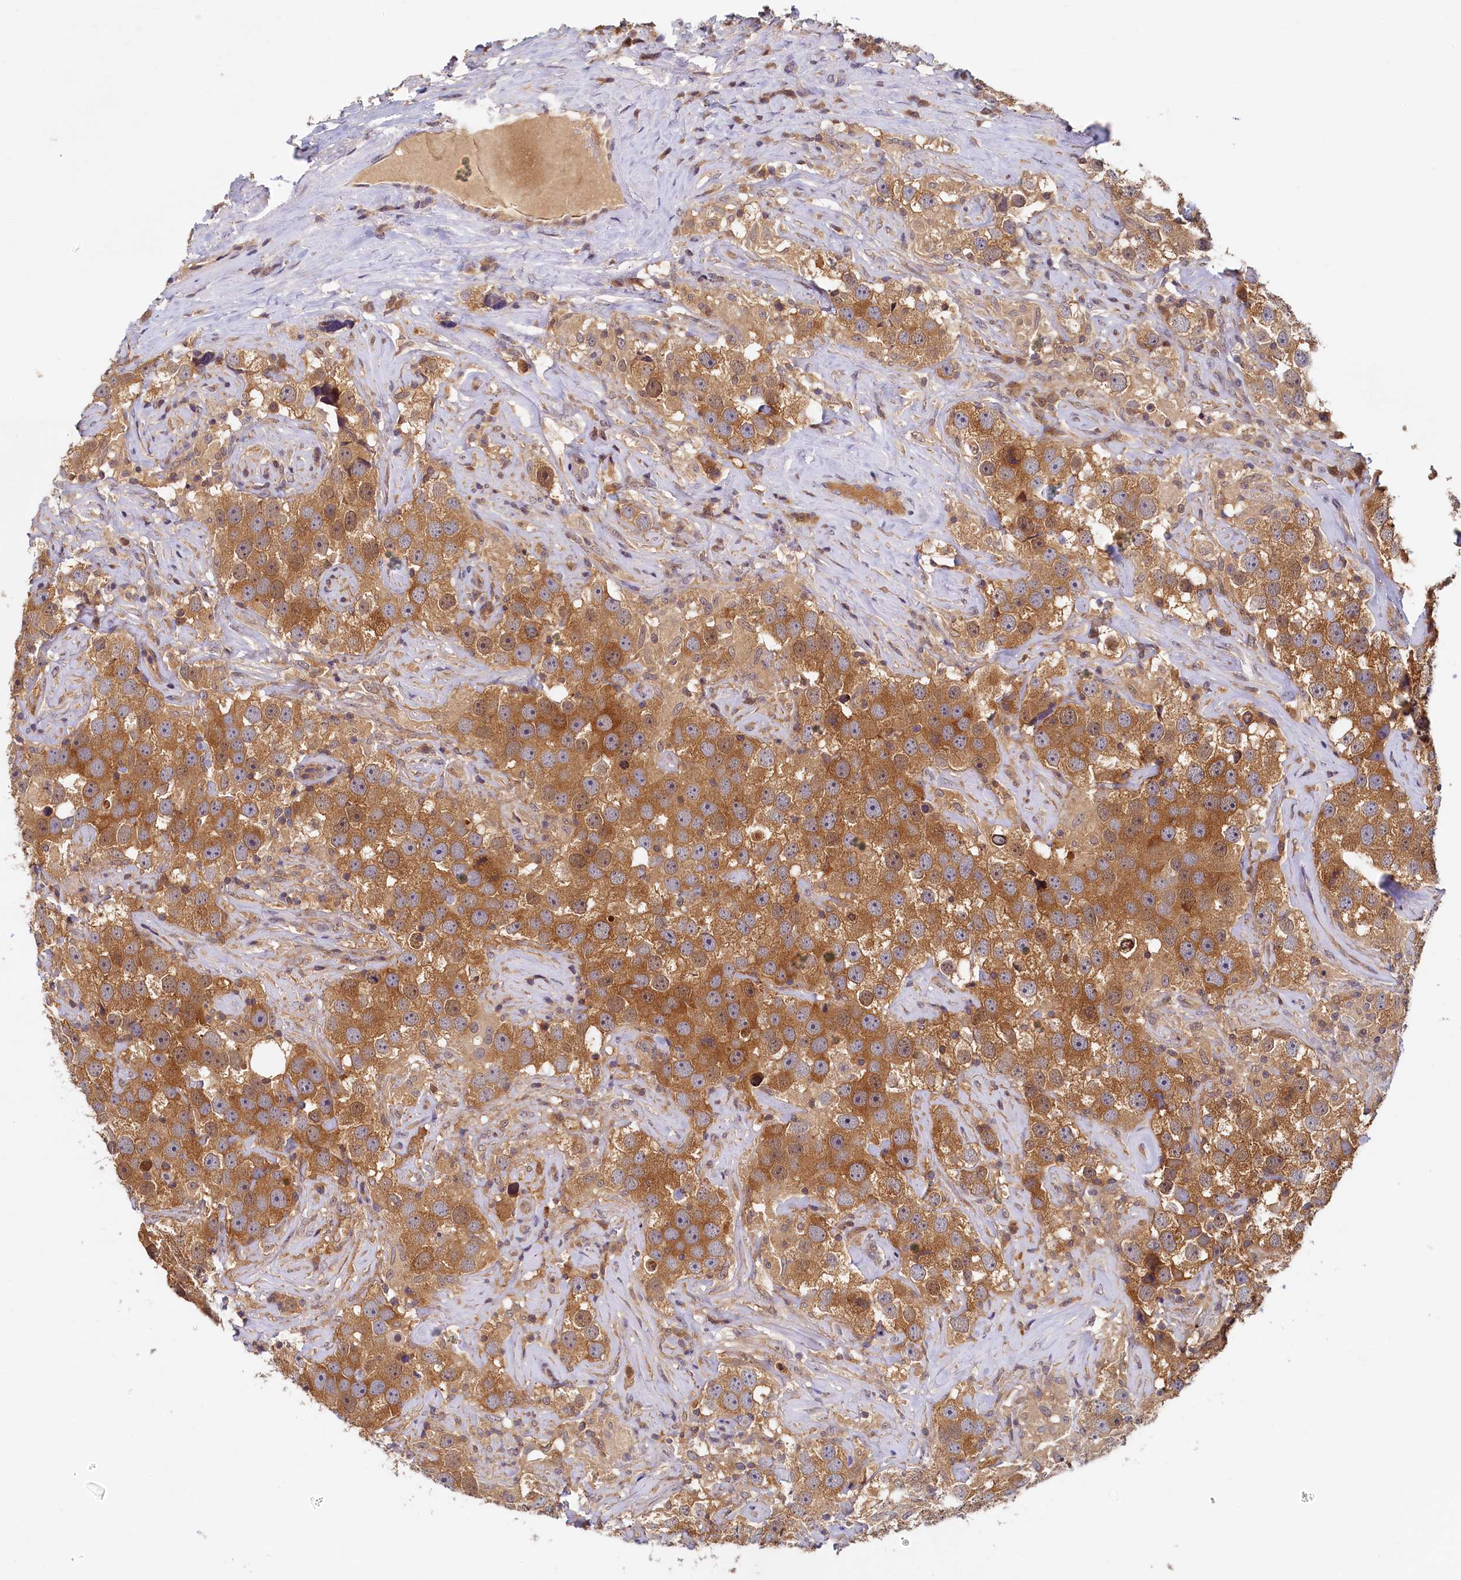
{"staining": {"intensity": "moderate", "quantity": ">75%", "location": "cytoplasmic/membranous"}, "tissue": "testis cancer", "cell_type": "Tumor cells", "image_type": "cancer", "snomed": [{"axis": "morphology", "description": "Seminoma, NOS"}, {"axis": "topography", "description": "Testis"}], "caption": "Immunohistochemistry (DAB) staining of testis cancer (seminoma) demonstrates moderate cytoplasmic/membranous protein staining in about >75% of tumor cells. (IHC, brightfield microscopy, high magnification).", "gene": "PAAF1", "patient": {"sex": "male", "age": 49}}